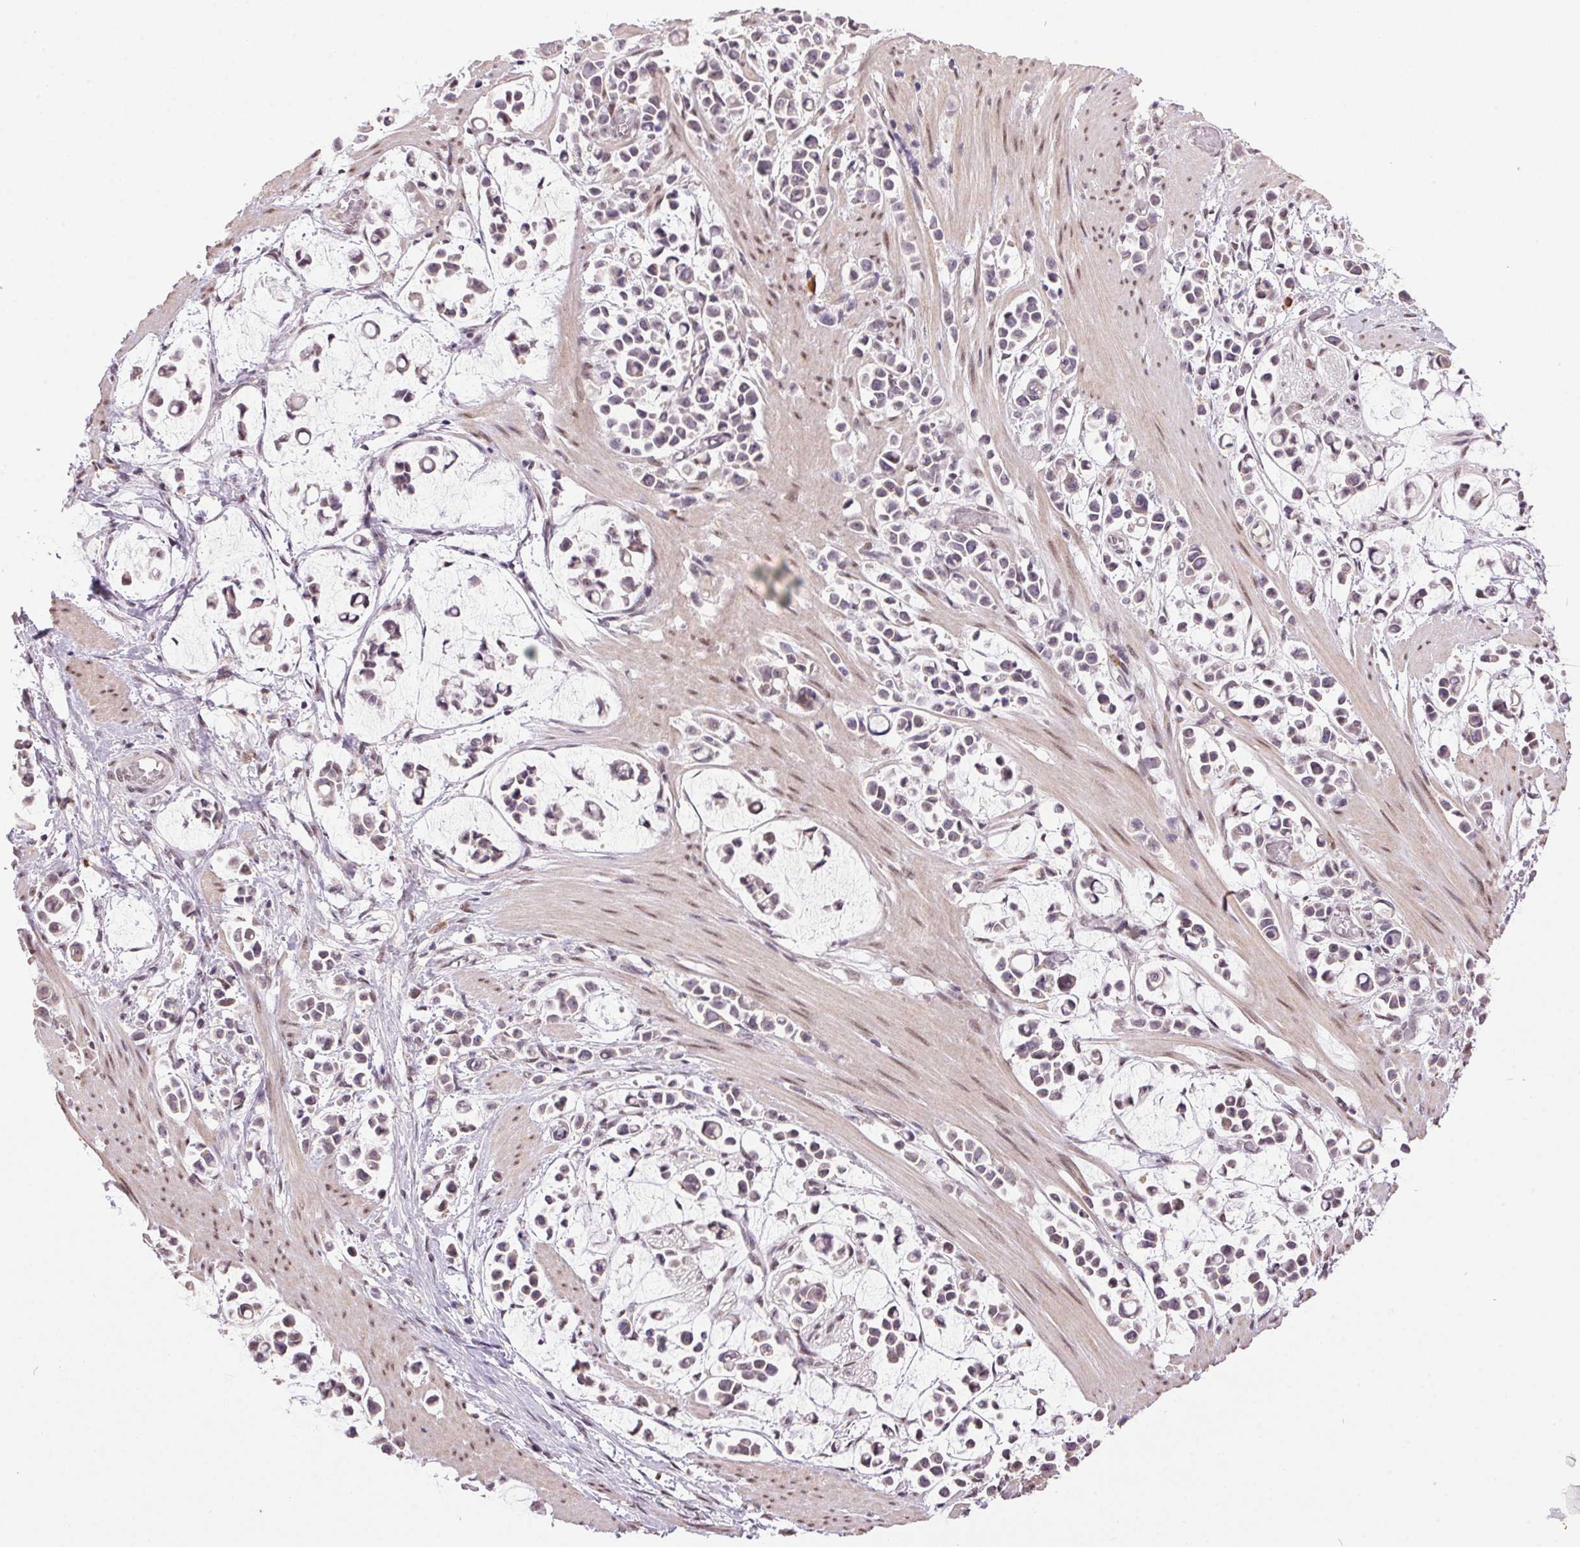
{"staining": {"intensity": "weak", "quantity": "25%-75%", "location": "nuclear"}, "tissue": "stomach cancer", "cell_type": "Tumor cells", "image_type": "cancer", "snomed": [{"axis": "morphology", "description": "Adenocarcinoma, NOS"}, {"axis": "topography", "description": "Stomach"}], "caption": "Protein expression analysis of adenocarcinoma (stomach) shows weak nuclear positivity in about 25%-75% of tumor cells. Using DAB (3,3'-diaminobenzidine) (brown) and hematoxylin (blue) stains, captured at high magnification using brightfield microscopy.", "gene": "ZBTB4", "patient": {"sex": "male", "age": 82}}